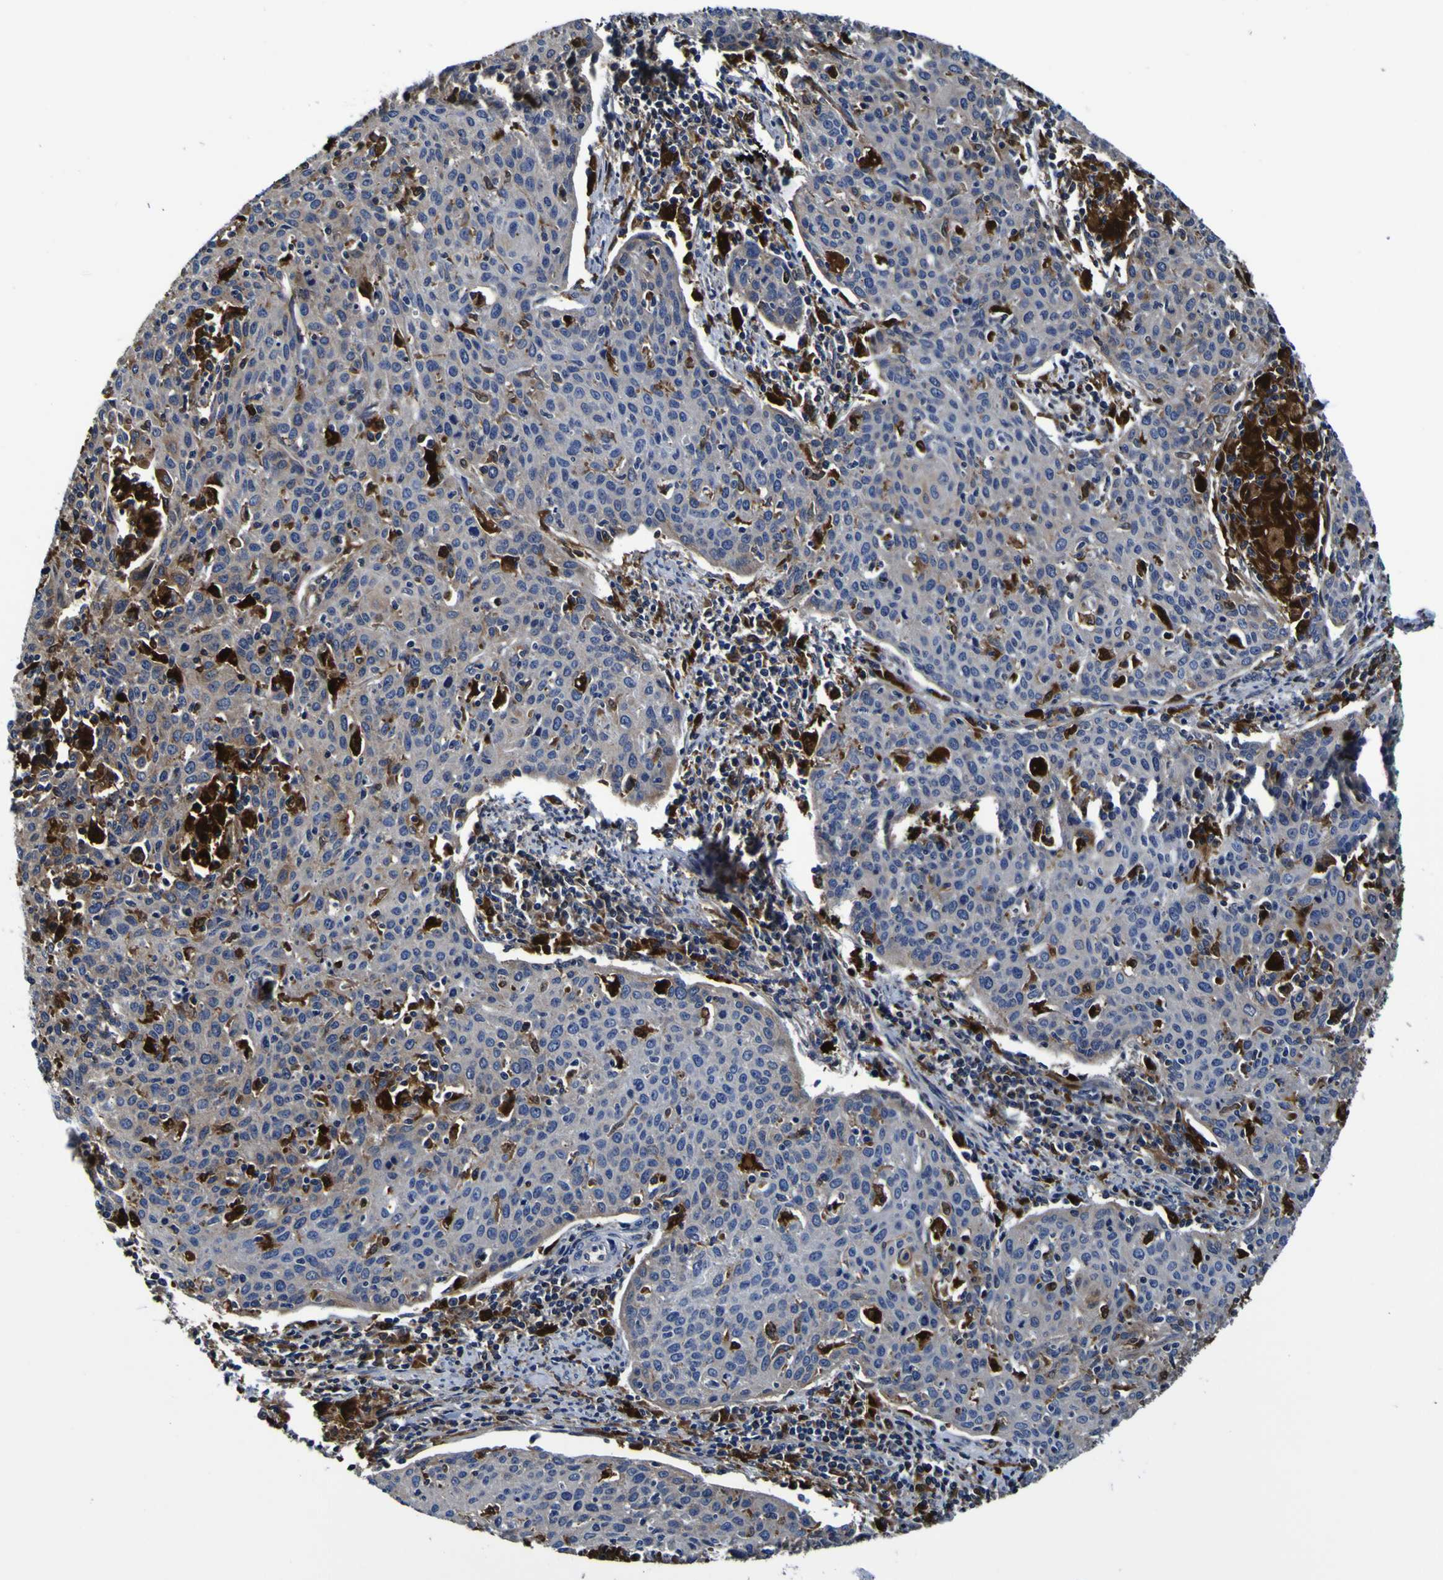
{"staining": {"intensity": "weak", "quantity": "<25%", "location": "cytoplasmic/membranous"}, "tissue": "cervical cancer", "cell_type": "Tumor cells", "image_type": "cancer", "snomed": [{"axis": "morphology", "description": "Squamous cell carcinoma, NOS"}, {"axis": "topography", "description": "Cervix"}], "caption": "Histopathology image shows no protein staining in tumor cells of squamous cell carcinoma (cervical) tissue.", "gene": "GPX1", "patient": {"sex": "female", "age": 38}}